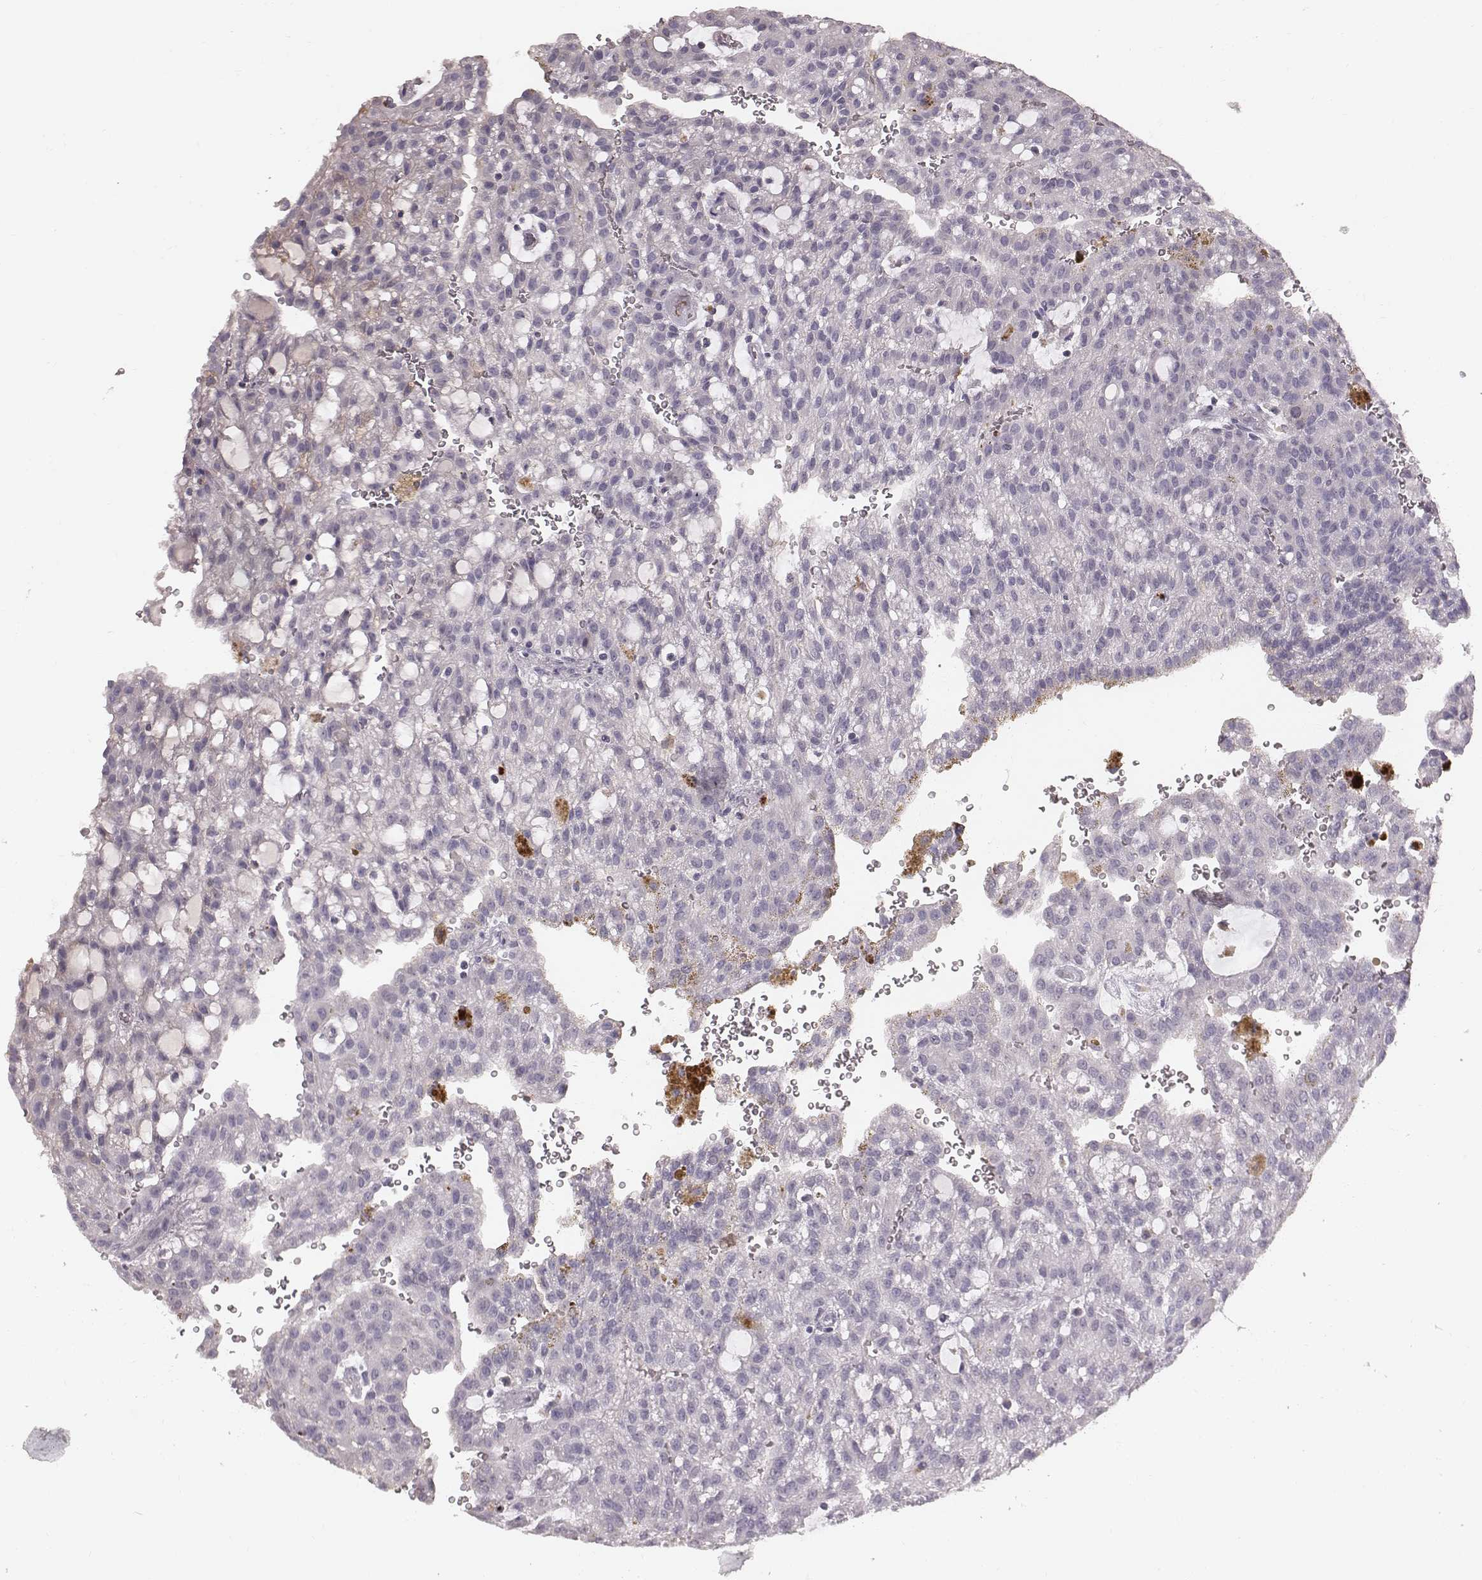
{"staining": {"intensity": "negative", "quantity": "none", "location": "none"}, "tissue": "renal cancer", "cell_type": "Tumor cells", "image_type": "cancer", "snomed": [{"axis": "morphology", "description": "Adenocarcinoma, NOS"}, {"axis": "topography", "description": "Kidney"}], "caption": "Tumor cells show no significant protein expression in renal cancer.", "gene": "CFTR", "patient": {"sex": "male", "age": 63}}